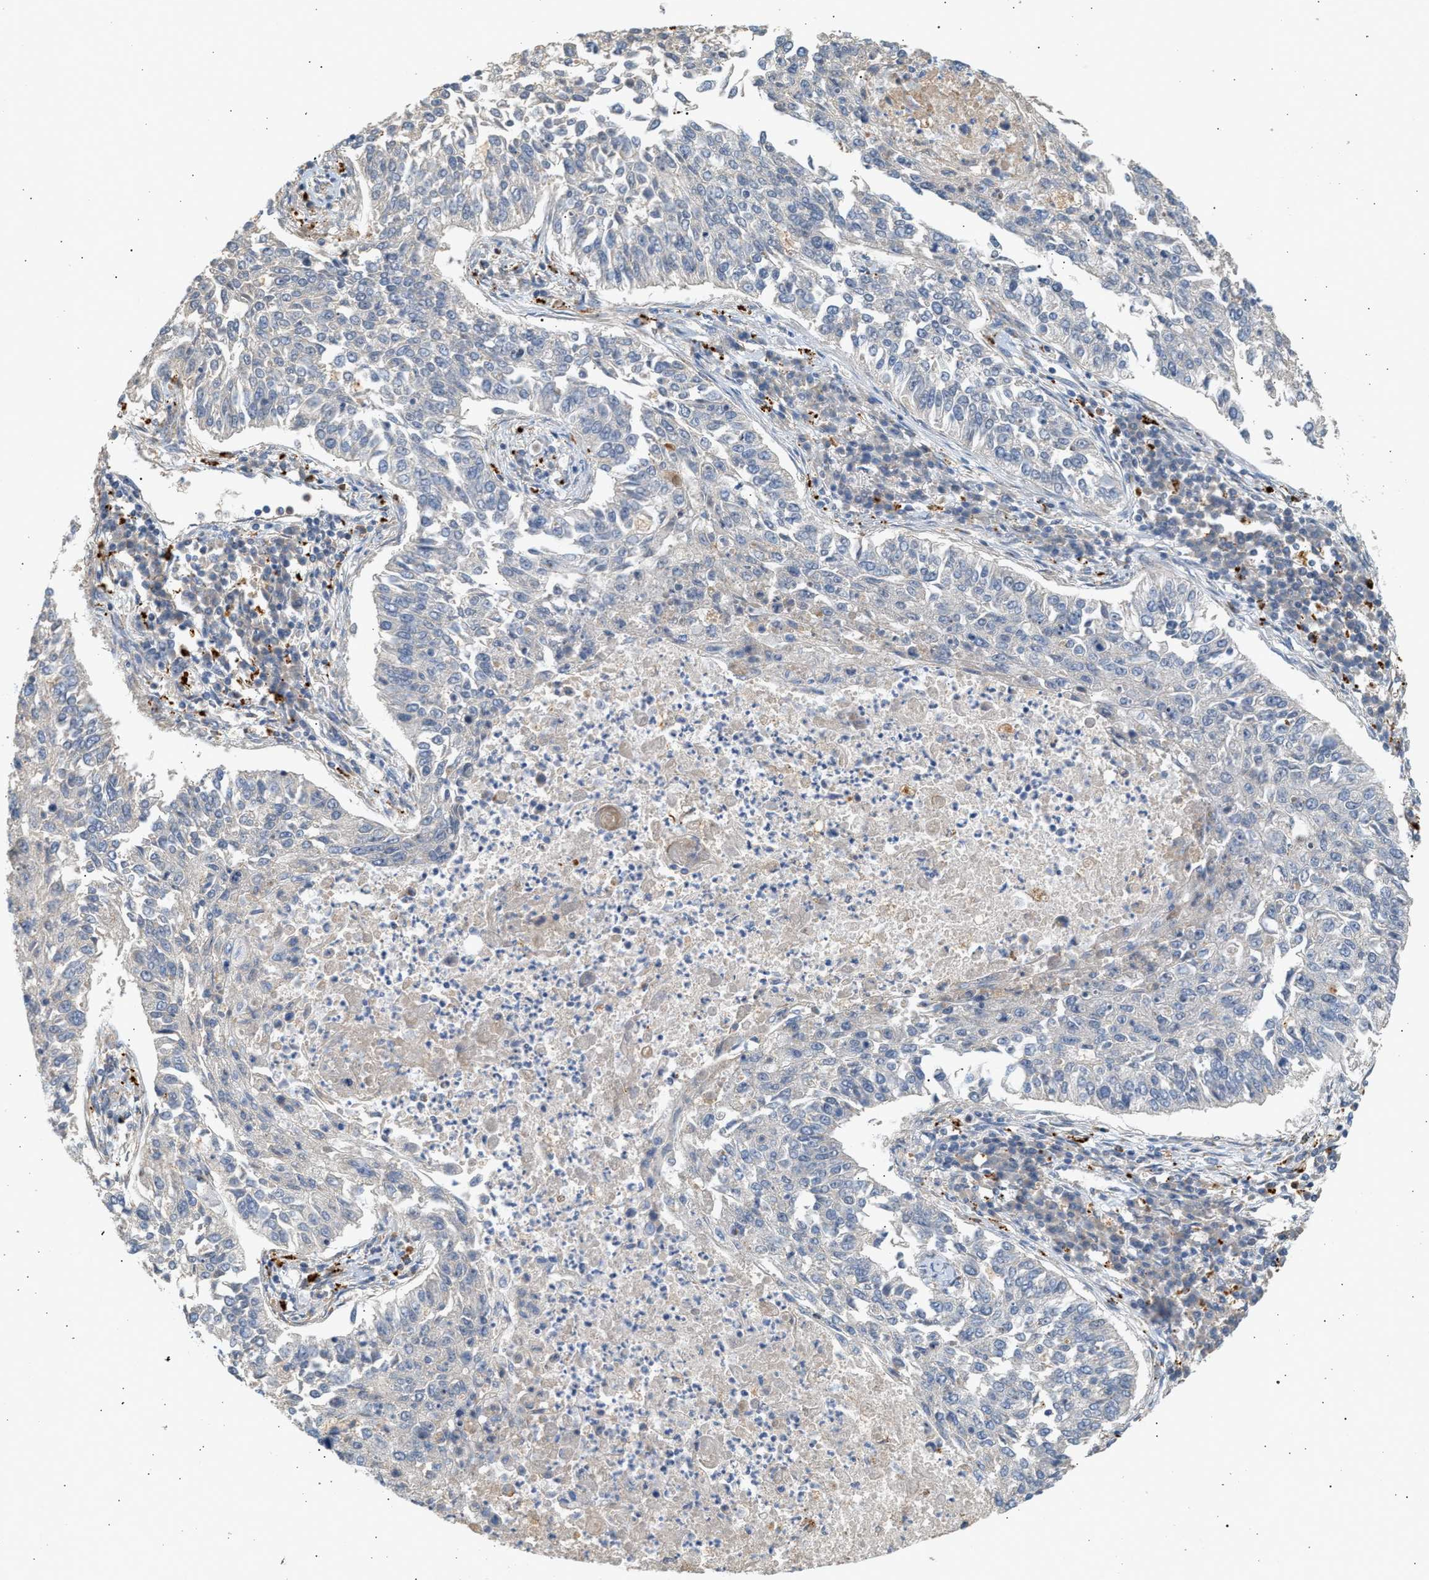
{"staining": {"intensity": "negative", "quantity": "none", "location": "none"}, "tissue": "lung cancer", "cell_type": "Tumor cells", "image_type": "cancer", "snomed": [{"axis": "morphology", "description": "Normal tissue, NOS"}, {"axis": "morphology", "description": "Squamous cell carcinoma, NOS"}, {"axis": "topography", "description": "Cartilage tissue"}, {"axis": "topography", "description": "Bronchus"}, {"axis": "topography", "description": "Lung"}], "caption": "A micrograph of human squamous cell carcinoma (lung) is negative for staining in tumor cells.", "gene": "ENTHD1", "patient": {"sex": "female", "age": 49}}